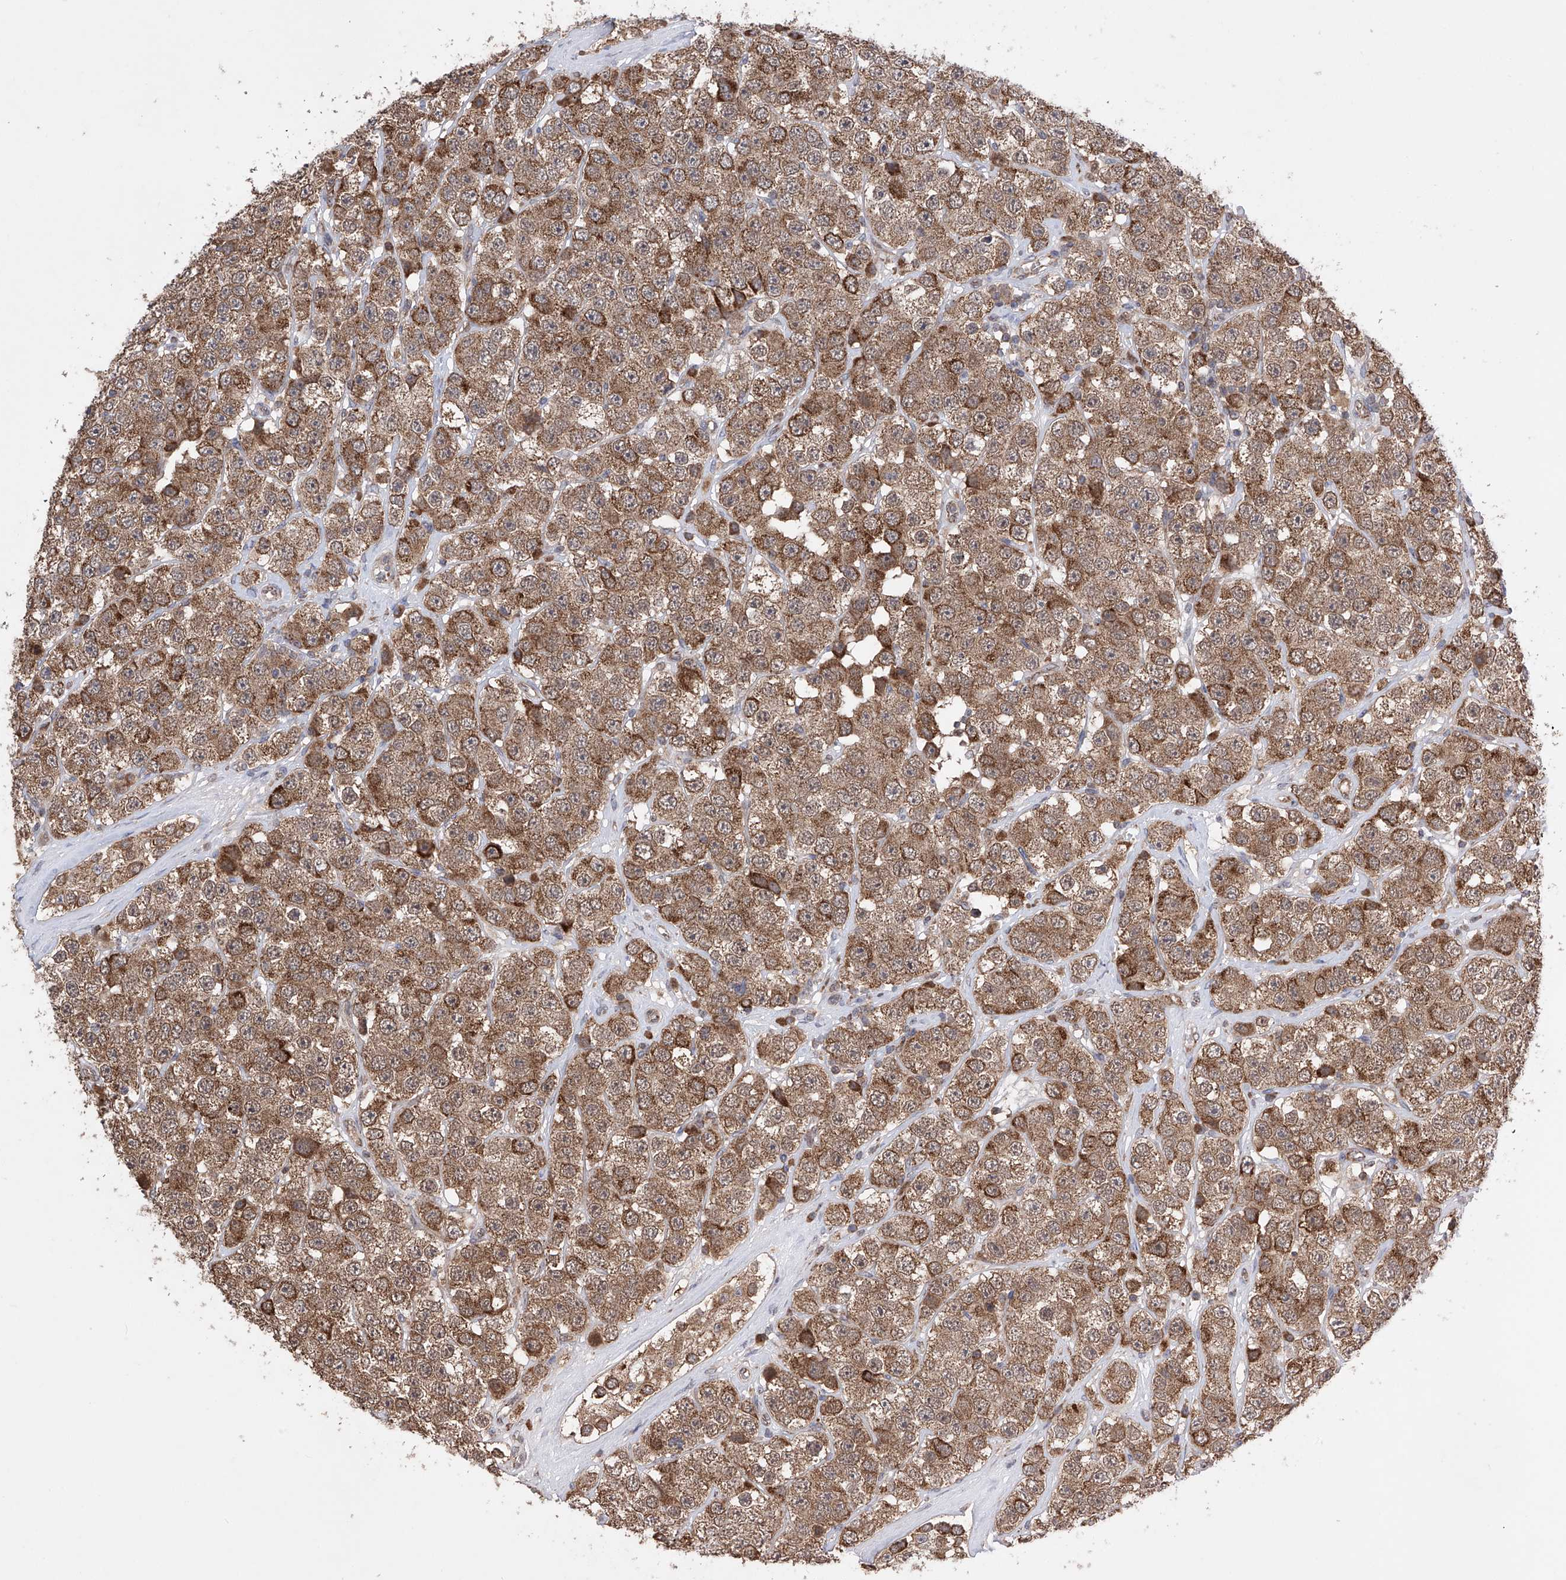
{"staining": {"intensity": "moderate", "quantity": ">75%", "location": "cytoplasmic/membranous"}, "tissue": "testis cancer", "cell_type": "Tumor cells", "image_type": "cancer", "snomed": [{"axis": "morphology", "description": "Seminoma, NOS"}, {"axis": "topography", "description": "Testis"}], "caption": "IHC staining of seminoma (testis), which displays medium levels of moderate cytoplasmic/membranous positivity in approximately >75% of tumor cells indicating moderate cytoplasmic/membranous protein staining. The staining was performed using DAB (3,3'-diaminobenzidine) (brown) for protein detection and nuclei were counterstained in hematoxylin (blue).", "gene": "SDHAF4", "patient": {"sex": "male", "age": 28}}